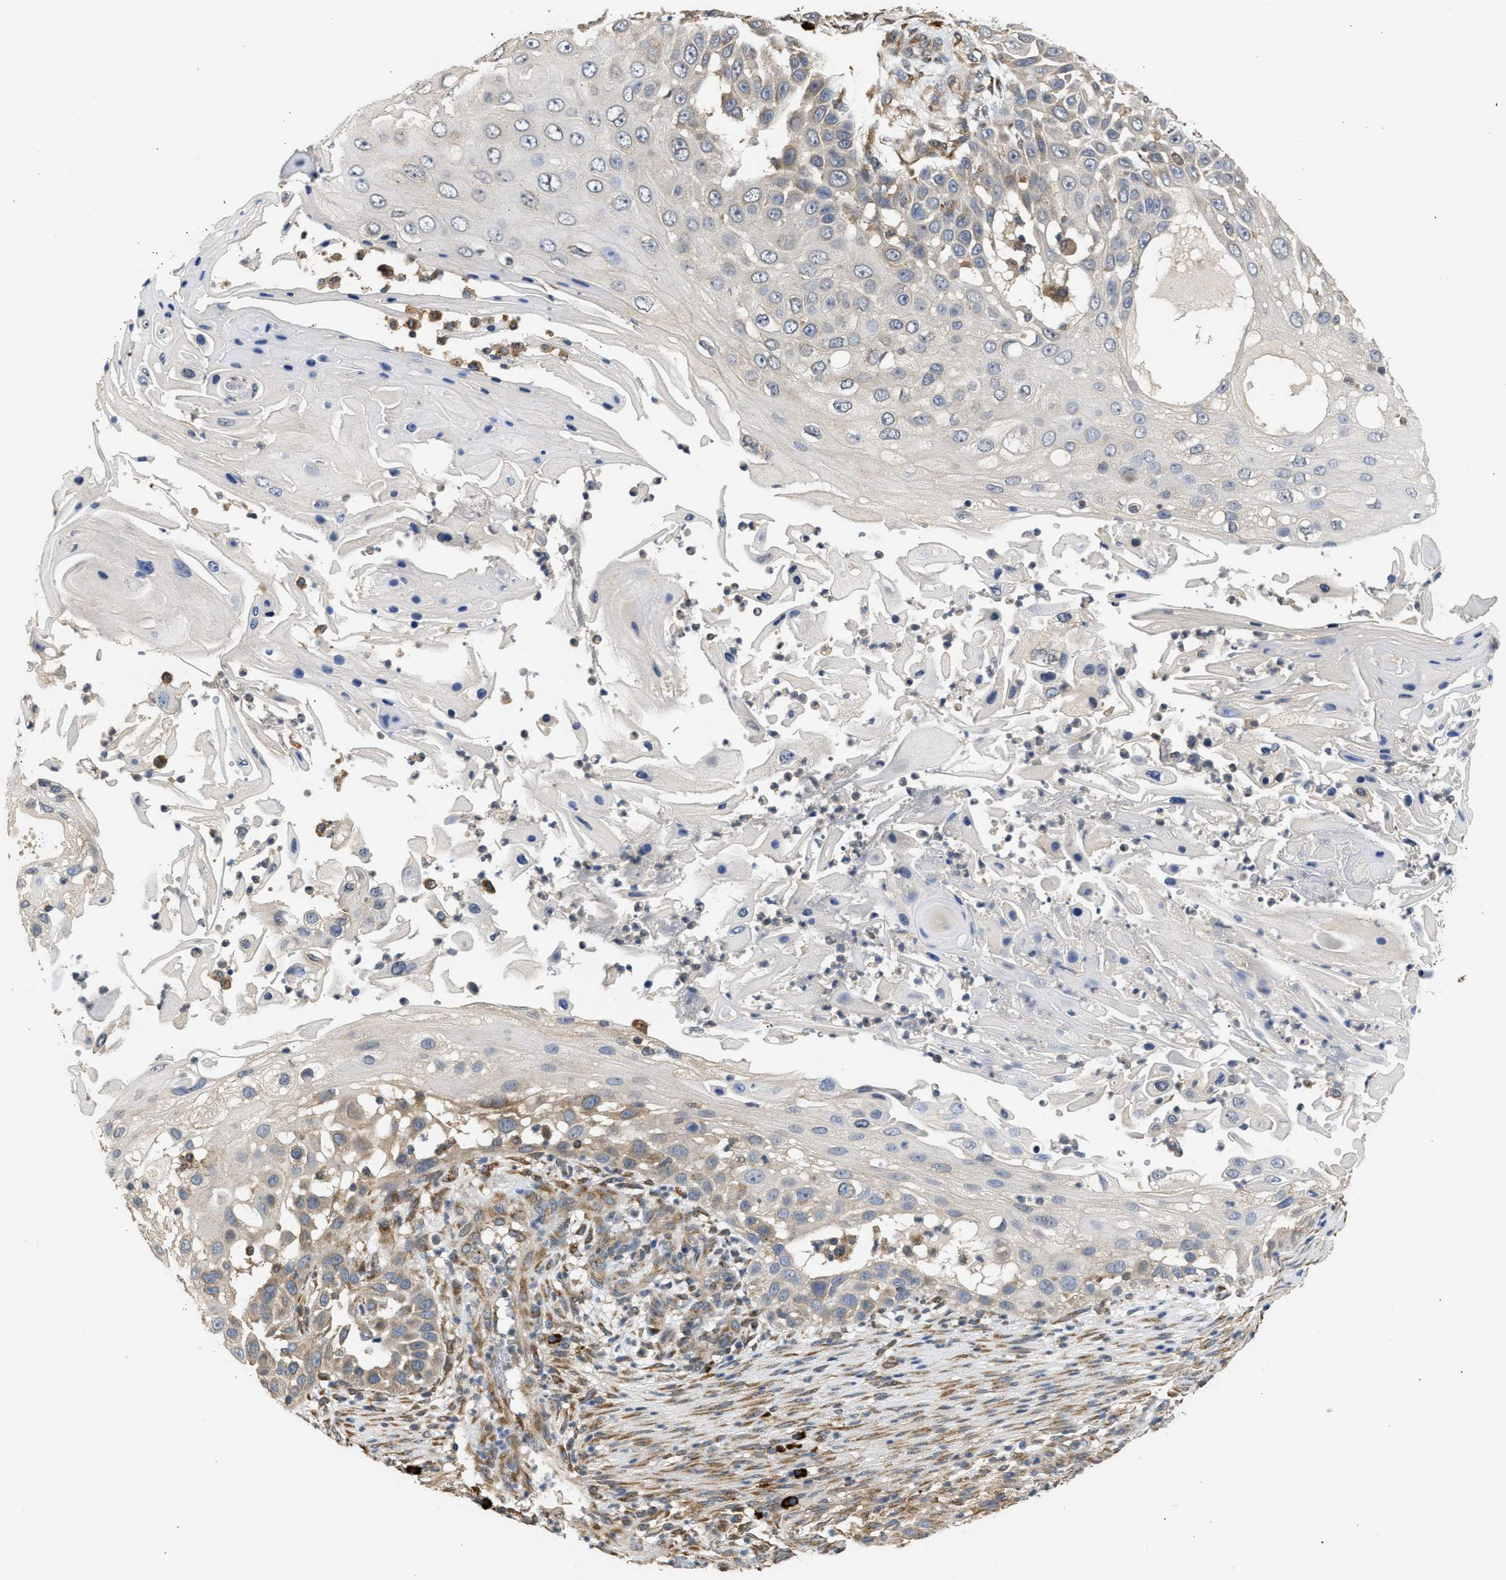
{"staining": {"intensity": "moderate", "quantity": "<25%", "location": "cytoplasmic/membranous"}, "tissue": "skin cancer", "cell_type": "Tumor cells", "image_type": "cancer", "snomed": [{"axis": "morphology", "description": "Squamous cell carcinoma, NOS"}, {"axis": "topography", "description": "Skin"}], "caption": "High-magnification brightfield microscopy of skin squamous cell carcinoma stained with DAB (3,3'-diaminobenzidine) (brown) and counterstained with hematoxylin (blue). tumor cells exhibit moderate cytoplasmic/membranous positivity is seen in about<25% of cells.", "gene": "DNAJC1", "patient": {"sex": "female", "age": 44}}